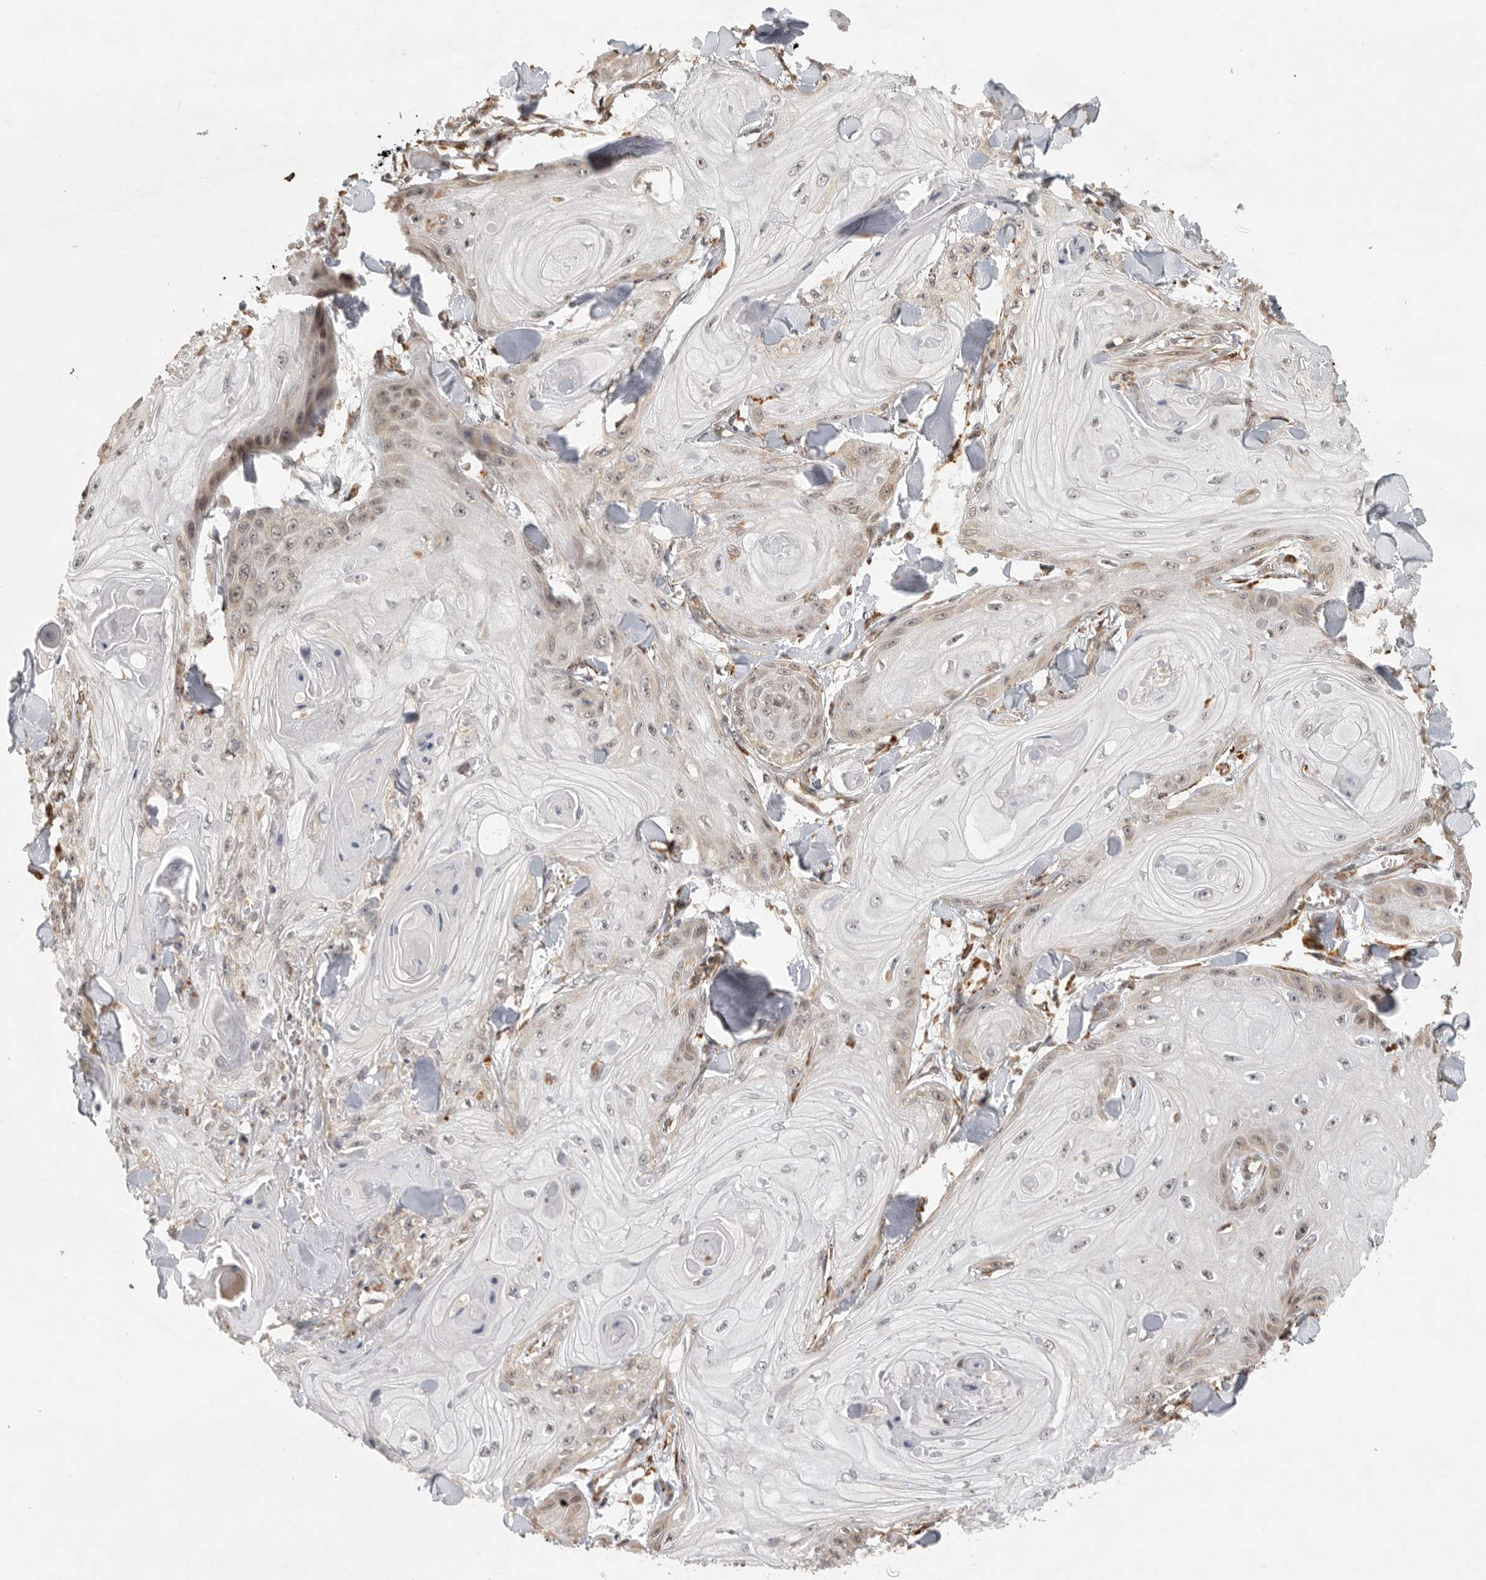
{"staining": {"intensity": "weak", "quantity": "<25%", "location": "cytoplasmic/membranous,nuclear"}, "tissue": "skin cancer", "cell_type": "Tumor cells", "image_type": "cancer", "snomed": [{"axis": "morphology", "description": "Squamous cell carcinoma, NOS"}, {"axis": "topography", "description": "Skin"}], "caption": "Immunohistochemical staining of skin cancer (squamous cell carcinoma) shows no significant positivity in tumor cells.", "gene": "ZNF83", "patient": {"sex": "male", "age": 74}}